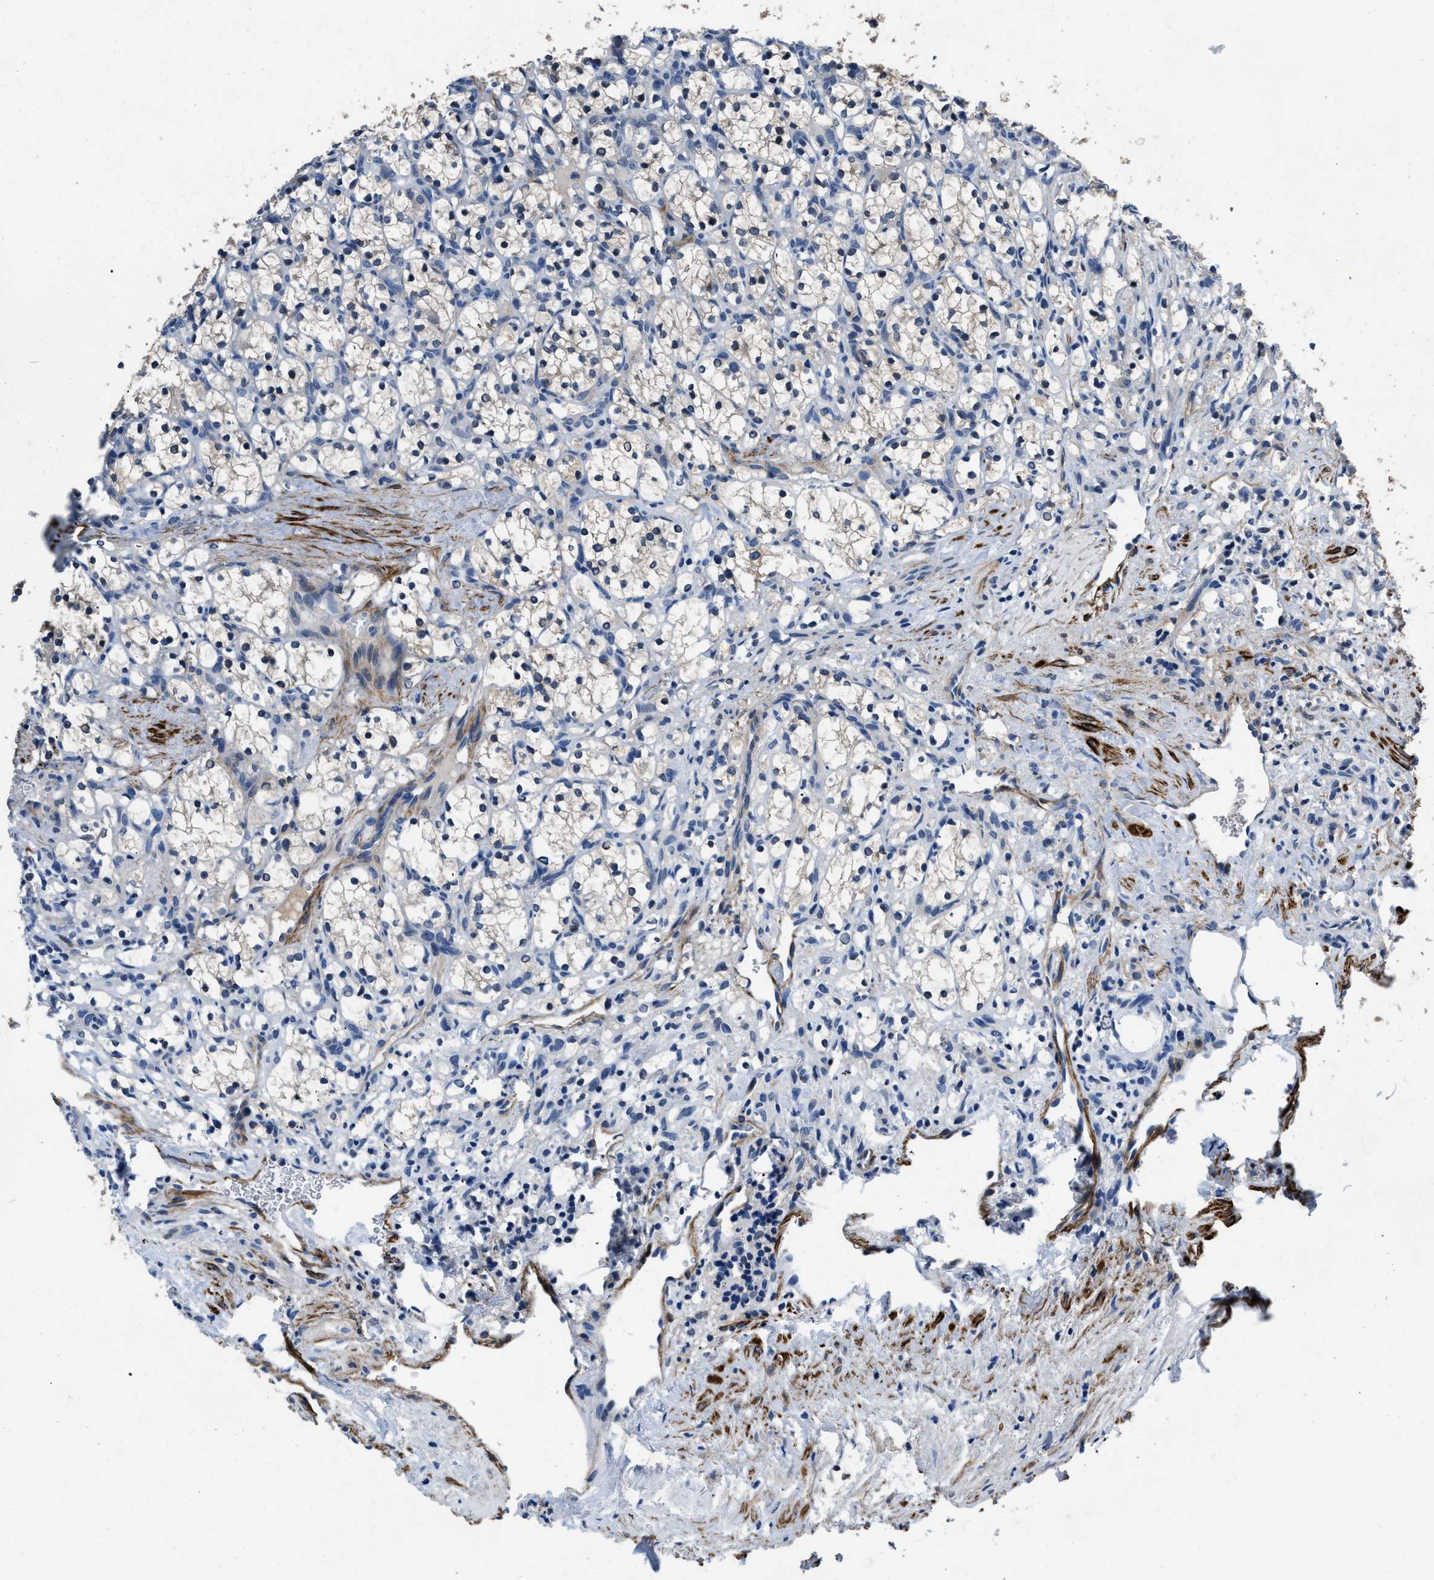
{"staining": {"intensity": "negative", "quantity": "none", "location": "none"}, "tissue": "renal cancer", "cell_type": "Tumor cells", "image_type": "cancer", "snomed": [{"axis": "morphology", "description": "Adenocarcinoma, NOS"}, {"axis": "topography", "description": "Kidney"}], "caption": "This photomicrograph is of renal cancer stained with IHC to label a protein in brown with the nuclei are counter-stained blue. There is no staining in tumor cells. The staining was performed using DAB (3,3'-diaminobenzidine) to visualize the protein expression in brown, while the nuclei were stained in blue with hematoxylin (Magnification: 20x).", "gene": "LANCL2", "patient": {"sex": "female", "age": 69}}